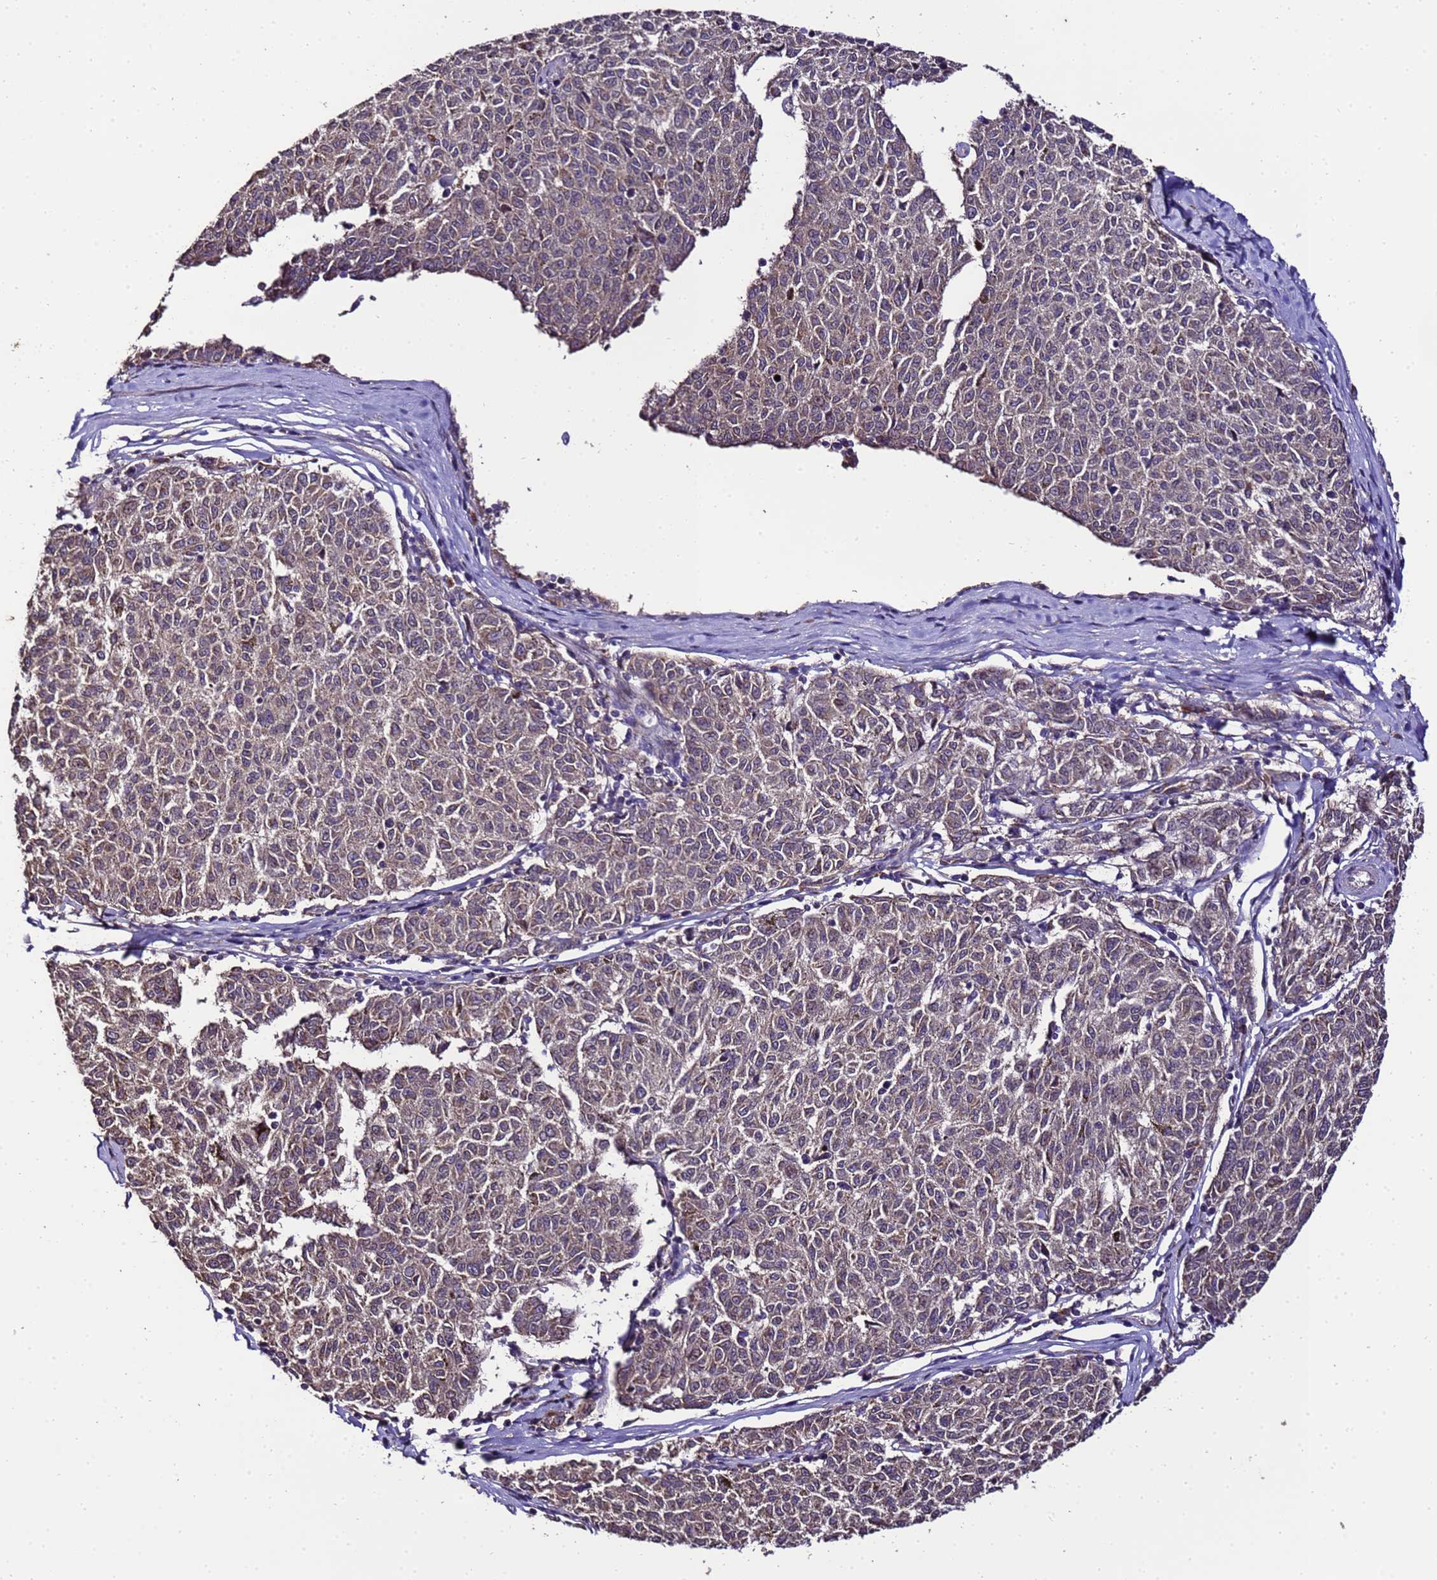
{"staining": {"intensity": "weak", "quantity": ">75%", "location": "cytoplasmic/membranous"}, "tissue": "melanoma", "cell_type": "Tumor cells", "image_type": "cancer", "snomed": [{"axis": "morphology", "description": "Malignant melanoma, NOS"}, {"axis": "topography", "description": "Skin"}], "caption": "Immunohistochemistry histopathology image of neoplastic tissue: human malignant melanoma stained using immunohistochemistry (IHC) demonstrates low levels of weak protein expression localized specifically in the cytoplasmic/membranous of tumor cells, appearing as a cytoplasmic/membranous brown color.", "gene": "ZNF329", "patient": {"sex": "female", "age": 72}}